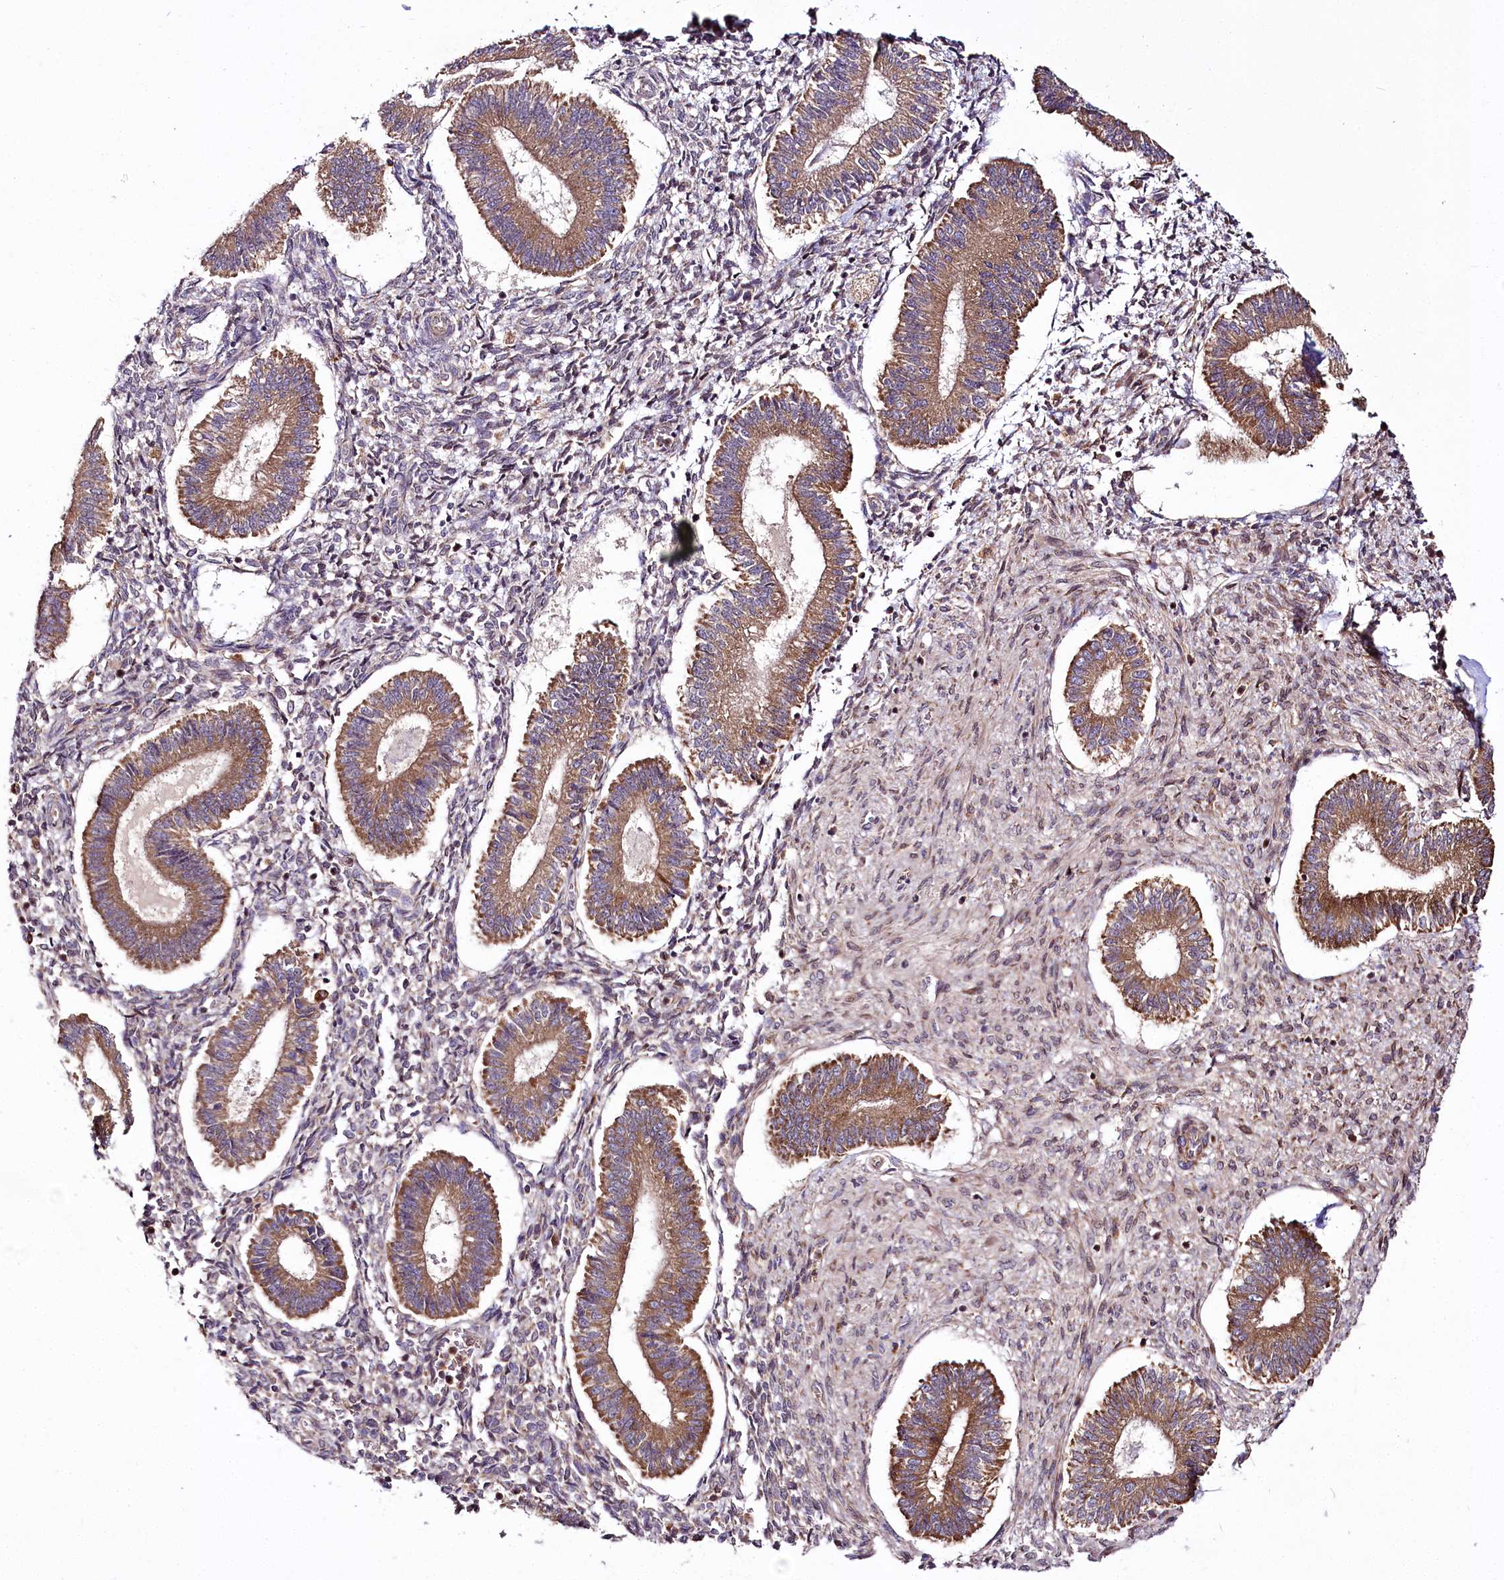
{"staining": {"intensity": "weak", "quantity": "<25%", "location": "cytoplasmic/membranous"}, "tissue": "endometrium", "cell_type": "Cells in endometrial stroma", "image_type": "normal", "snomed": [{"axis": "morphology", "description": "Normal tissue, NOS"}, {"axis": "topography", "description": "Endometrium"}], "caption": "IHC micrograph of benign endometrium stained for a protein (brown), which exhibits no expression in cells in endometrial stroma.", "gene": "RAB7A", "patient": {"sex": "female", "age": 25}}